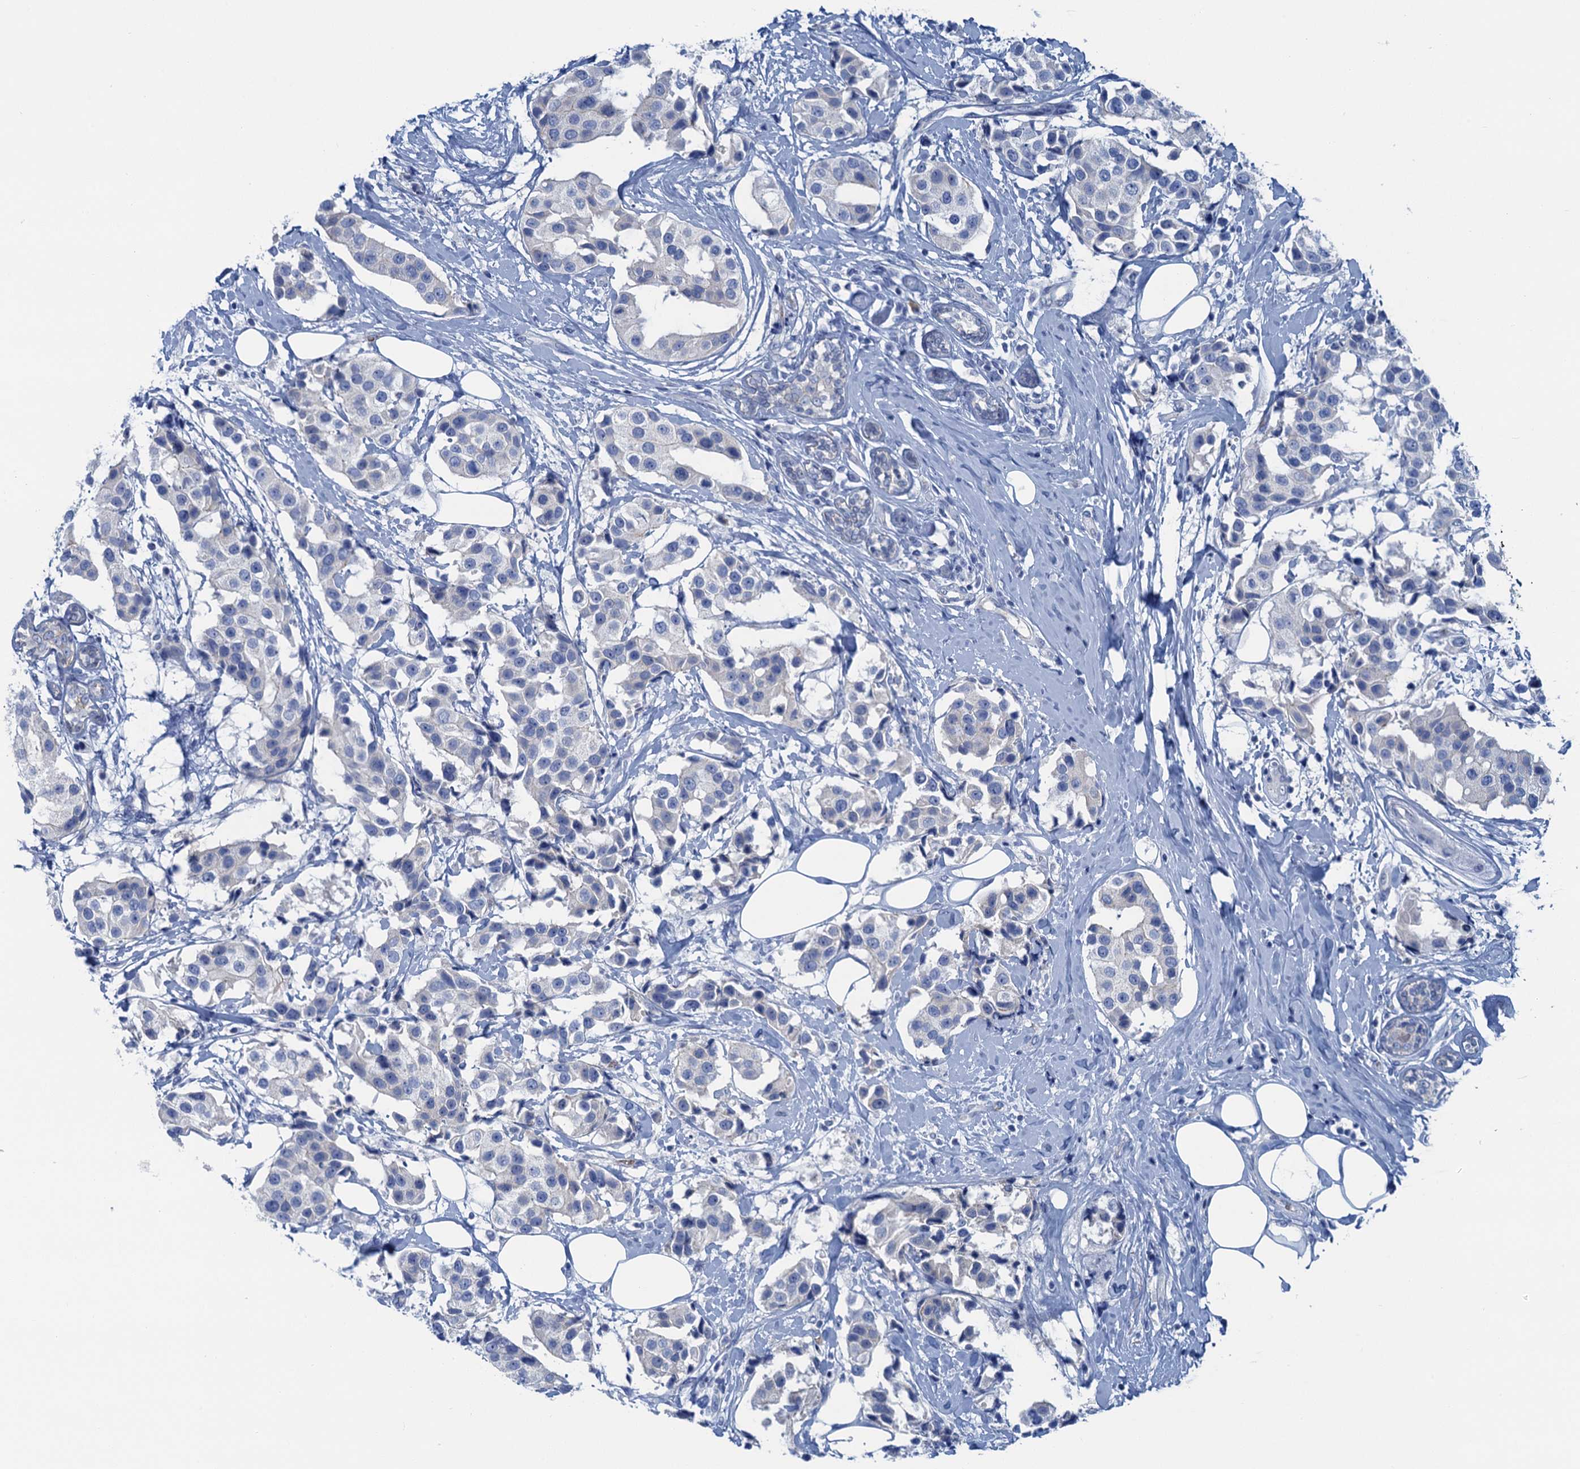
{"staining": {"intensity": "negative", "quantity": "none", "location": "none"}, "tissue": "breast cancer", "cell_type": "Tumor cells", "image_type": "cancer", "snomed": [{"axis": "morphology", "description": "Normal tissue, NOS"}, {"axis": "morphology", "description": "Duct carcinoma"}, {"axis": "topography", "description": "Breast"}], "caption": "Immunohistochemical staining of human breast cancer (invasive ductal carcinoma) exhibits no significant positivity in tumor cells.", "gene": "MYADML2", "patient": {"sex": "female", "age": 39}}